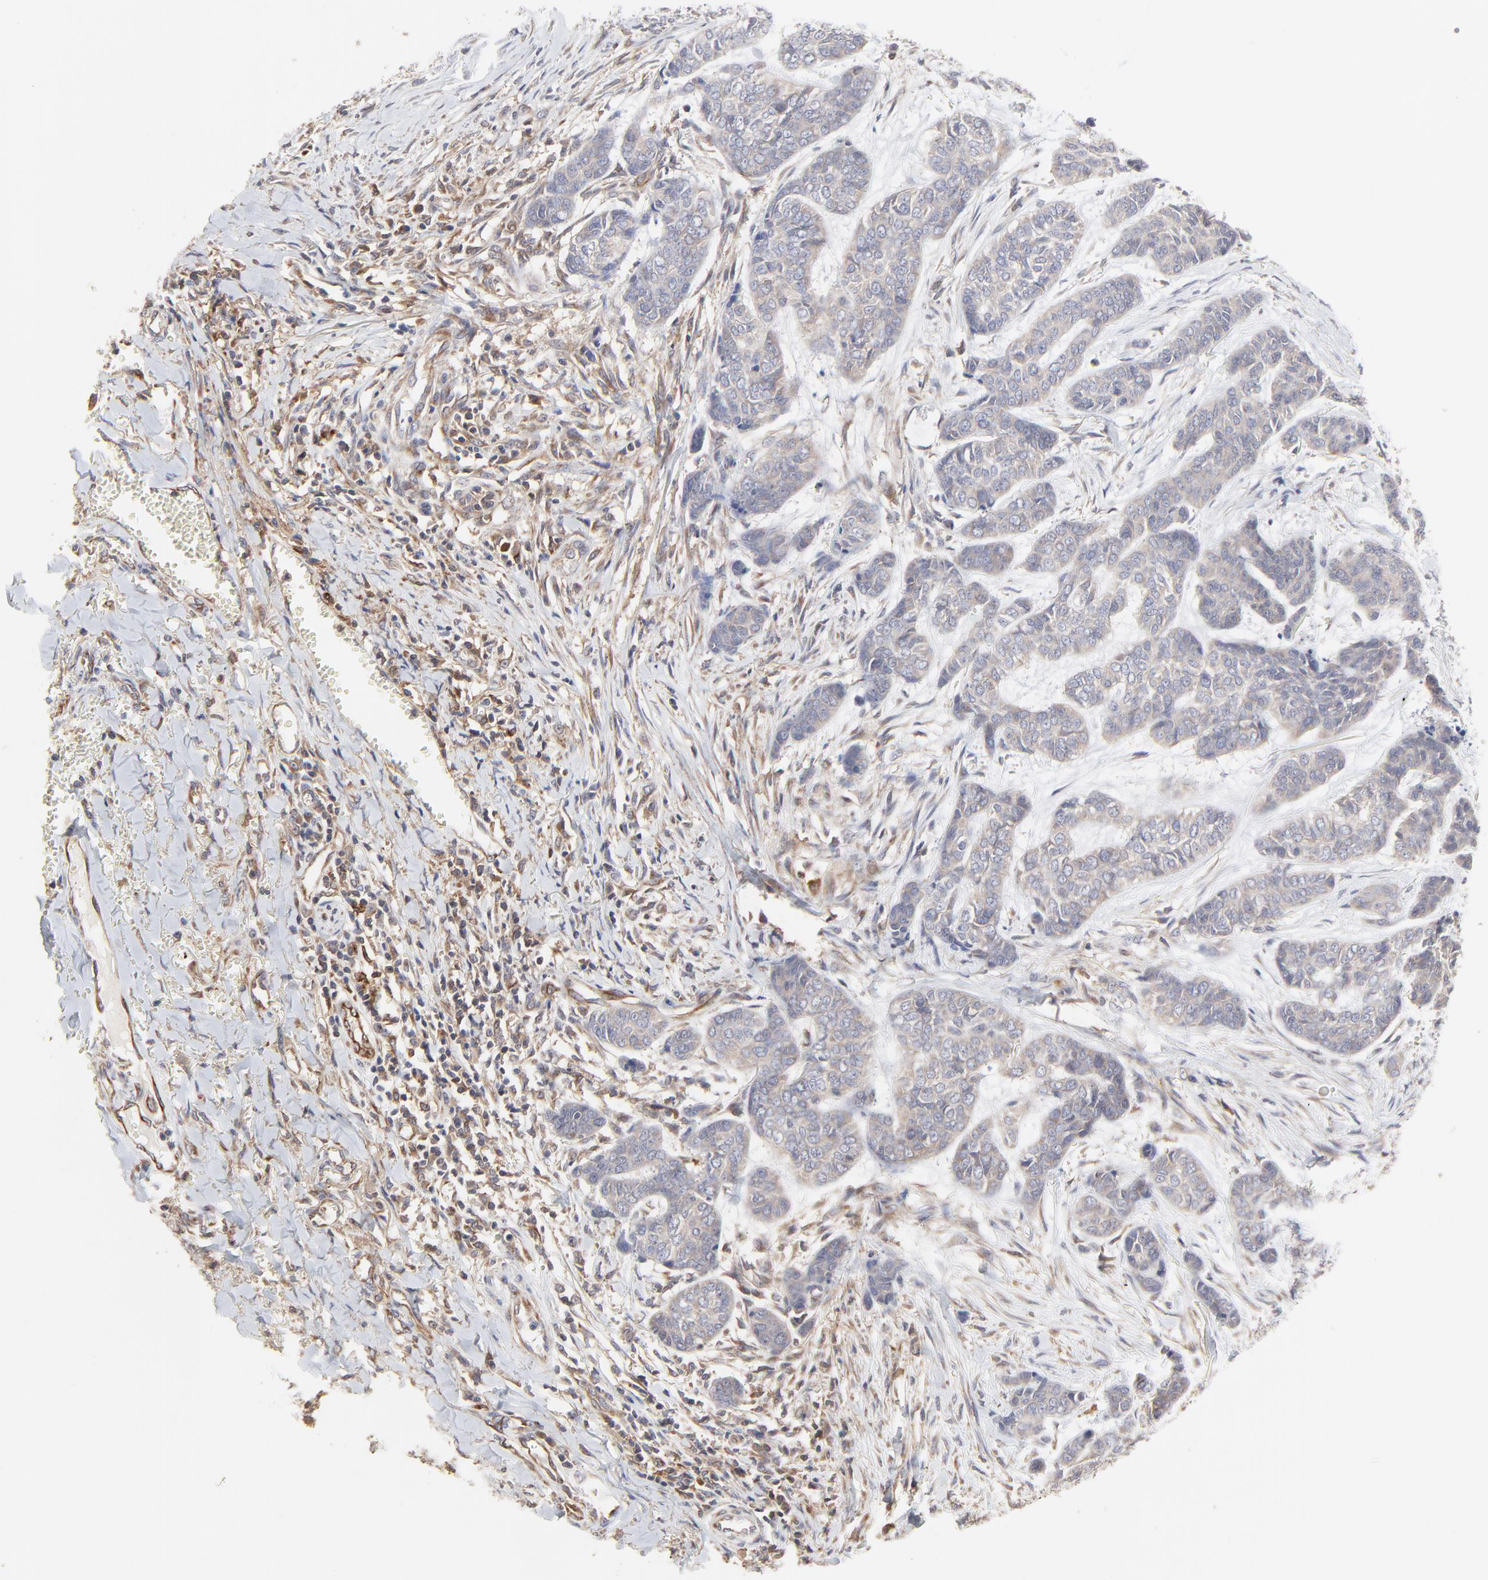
{"staining": {"intensity": "weak", "quantity": ">75%", "location": "cytoplasmic/membranous"}, "tissue": "skin cancer", "cell_type": "Tumor cells", "image_type": "cancer", "snomed": [{"axis": "morphology", "description": "Basal cell carcinoma"}, {"axis": "topography", "description": "Skin"}], "caption": "This image demonstrates immunohistochemistry (IHC) staining of human skin cancer (basal cell carcinoma), with low weak cytoplasmic/membranous expression in approximately >75% of tumor cells.", "gene": "RAB9A", "patient": {"sex": "female", "age": 64}}